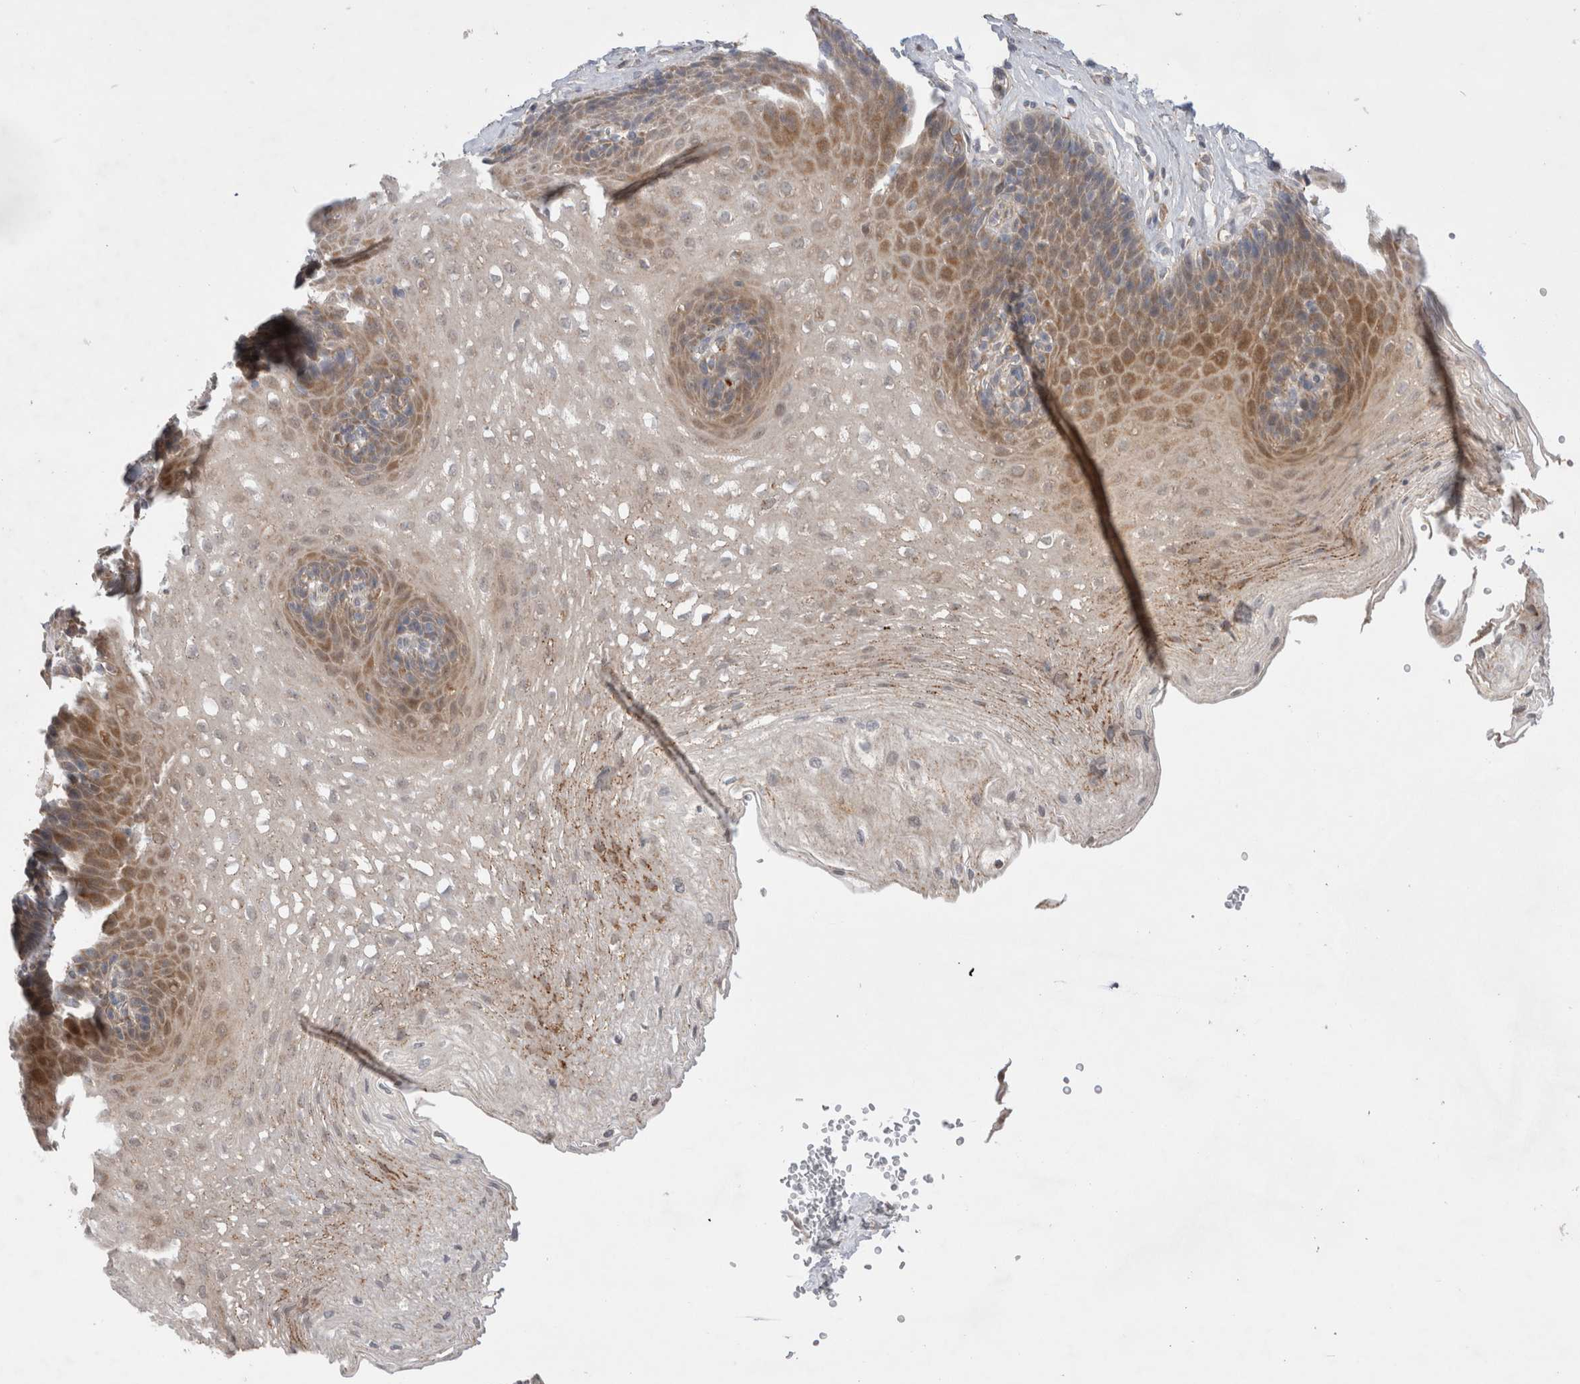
{"staining": {"intensity": "moderate", "quantity": "25%-75%", "location": "cytoplasmic/membranous"}, "tissue": "esophagus", "cell_type": "Squamous epithelial cells", "image_type": "normal", "snomed": [{"axis": "morphology", "description": "Normal tissue, NOS"}, {"axis": "topography", "description": "Esophagus"}], "caption": "Immunohistochemical staining of normal human esophagus shows medium levels of moderate cytoplasmic/membranous expression in approximately 25%-75% of squamous epithelial cells. (Brightfield microscopy of DAB IHC at high magnification).", "gene": "GSDMB", "patient": {"sex": "female", "age": 66}}